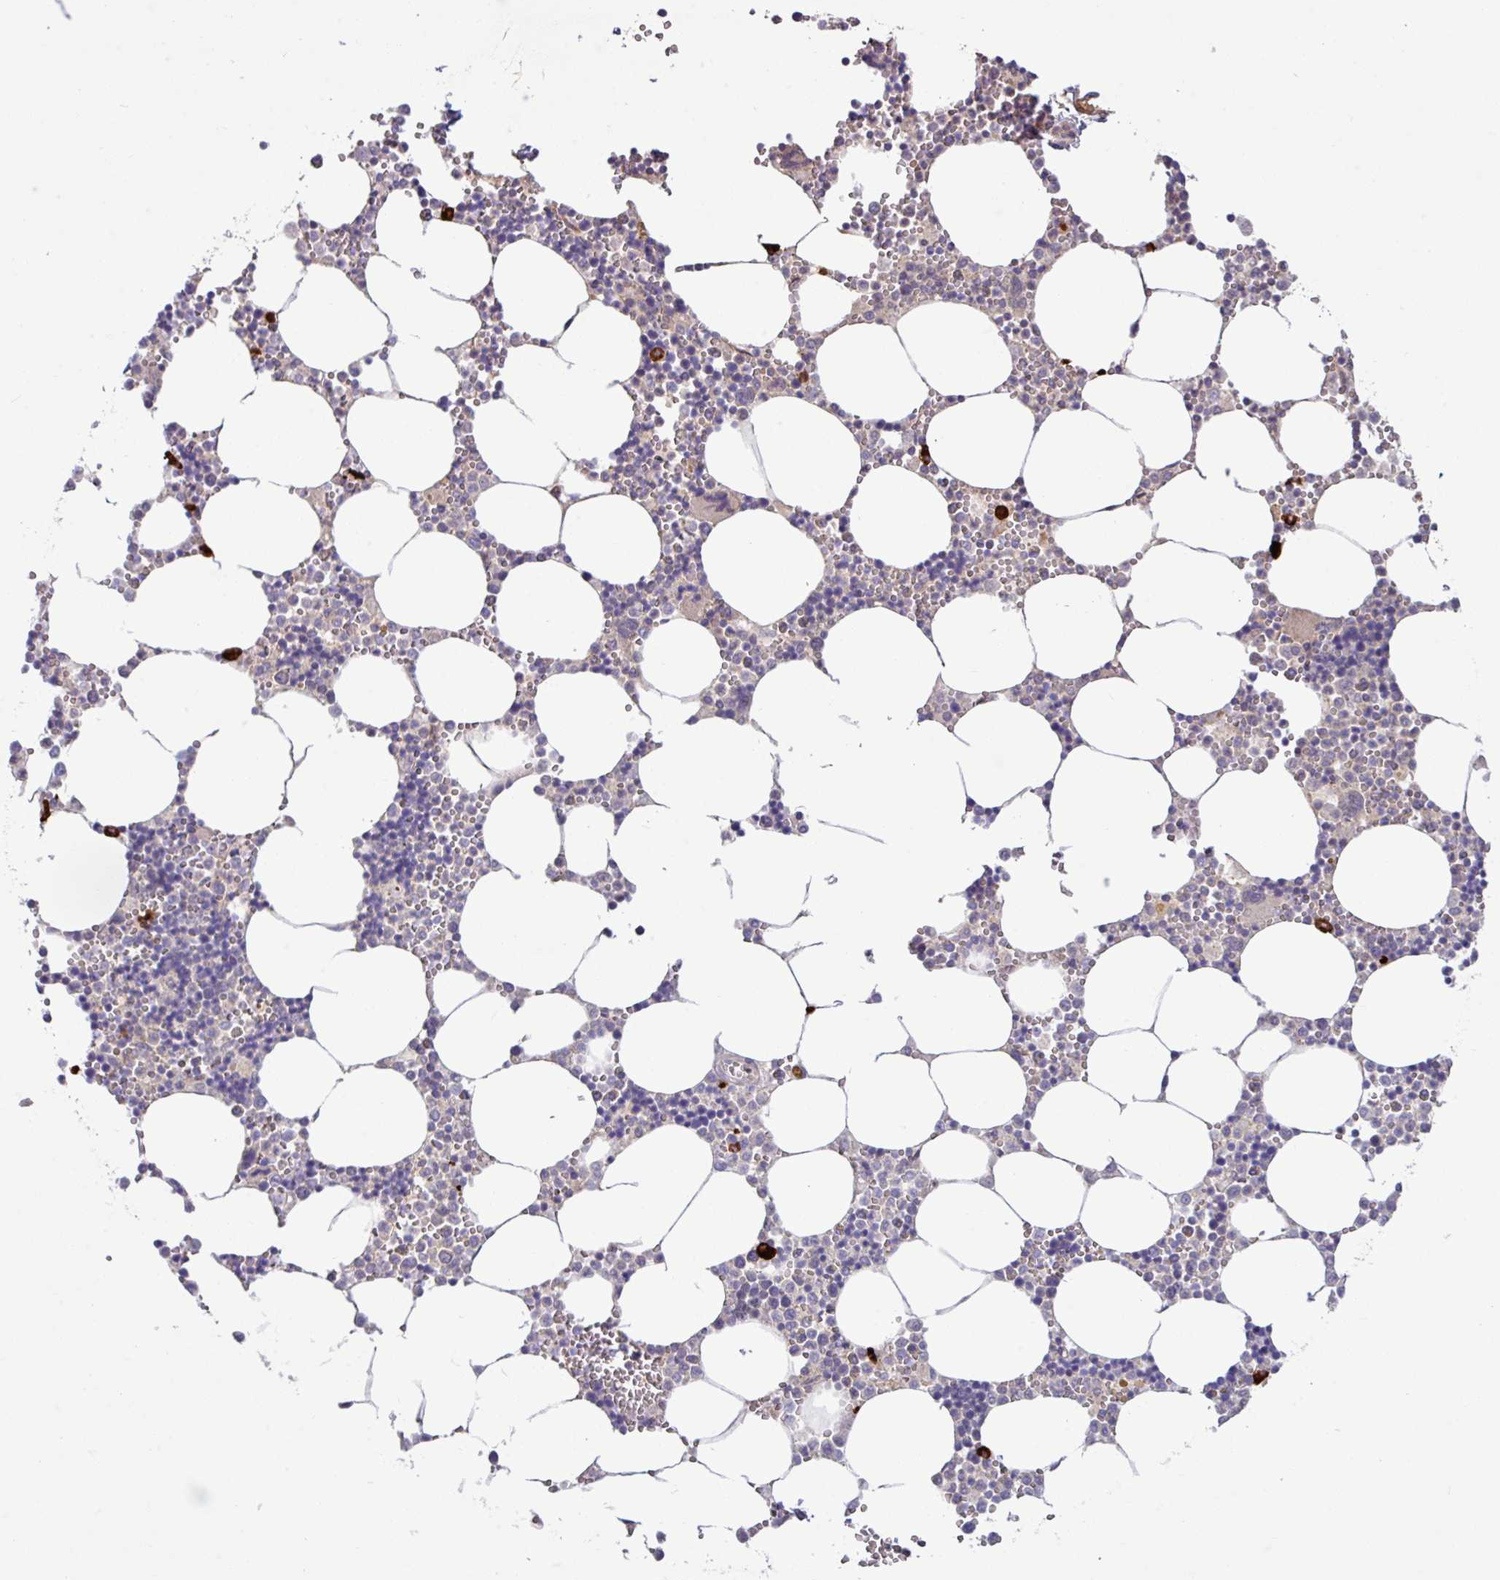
{"staining": {"intensity": "strong", "quantity": "<25%", "location": "cytoplasmic/membranous"}, "tissue": "bone marrow", "cell_type": "Hematopoietic cells", "image_type": "normal", "snomed": [{"axis": "morphology", "description": "Normal tissue, NOS"}, {"axis": "topography", "description": "Bone marrow"}], "caption": "Immunohistochemistry (IHC) of benign human bone marrow reveals medium levels of strong cytoplasmic/membranous staining in about <25% of hematopoietic cells. Using DAB (brown) and hematoxylin (blue) stains, captured at high magnification using brightfield microscopy.", "gene": "B4GALNT4", "patient": {"sex": "male", "age": 54}}